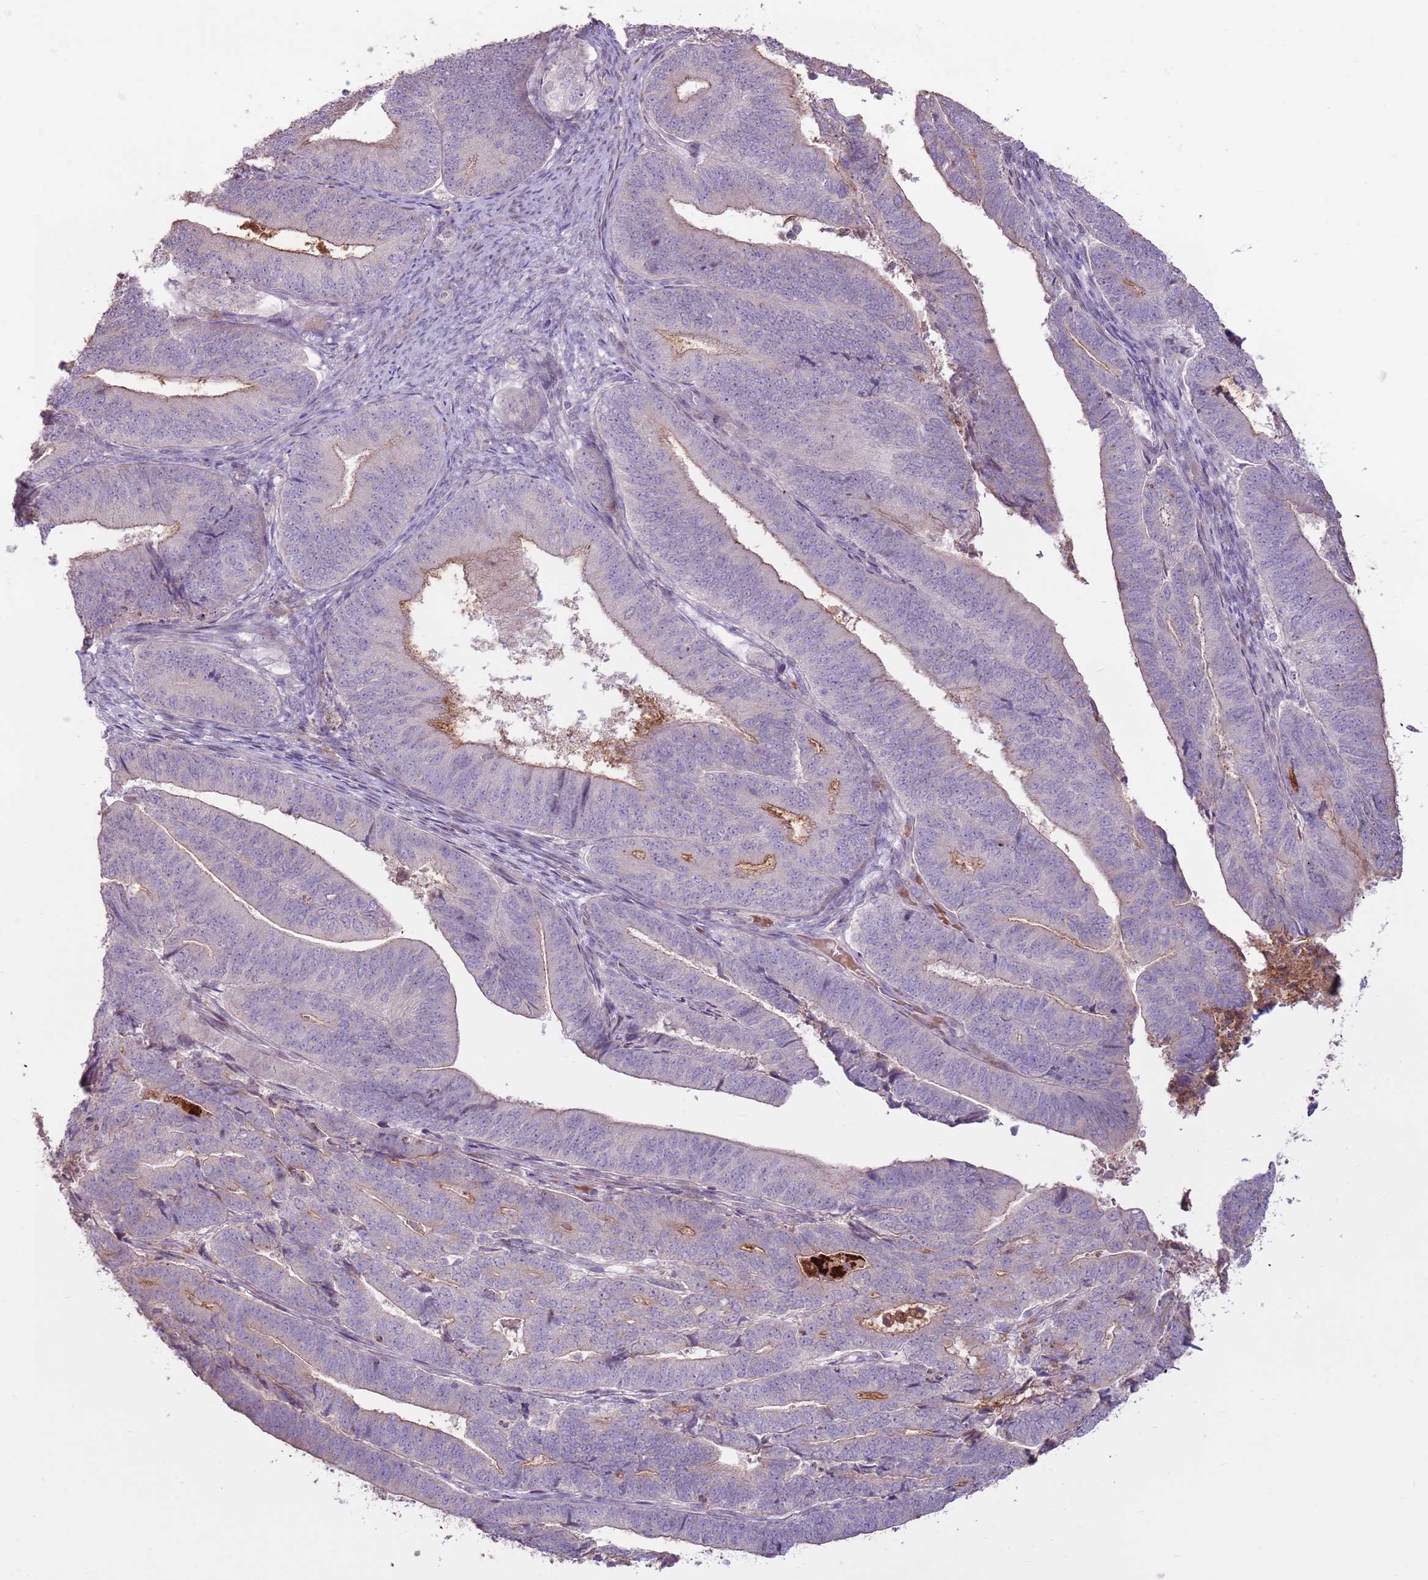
{"staining": {"intensity": "weak", "quantity": "25%-75%", "location": "cytoplasmic/membranous"}, "tissue": "endometrial cancer", "cell_type": "Tumor cells", "image_type": "cancer", "snomed": [{"axis": "morphology", "description": "Adenocarcinoma, NOS"}, {"axis": "topography", "description": "Endometrium"}], "caption": "Immunohistochemical staining of endometrial cancer (adenocarcinoma) demonstrates low levels of weak cytoplasmic/membranous positivity in approximately 25%-75% of tumor cells.", "gene": "LGI4", "patient": {"sex": "female", "age": 70}}